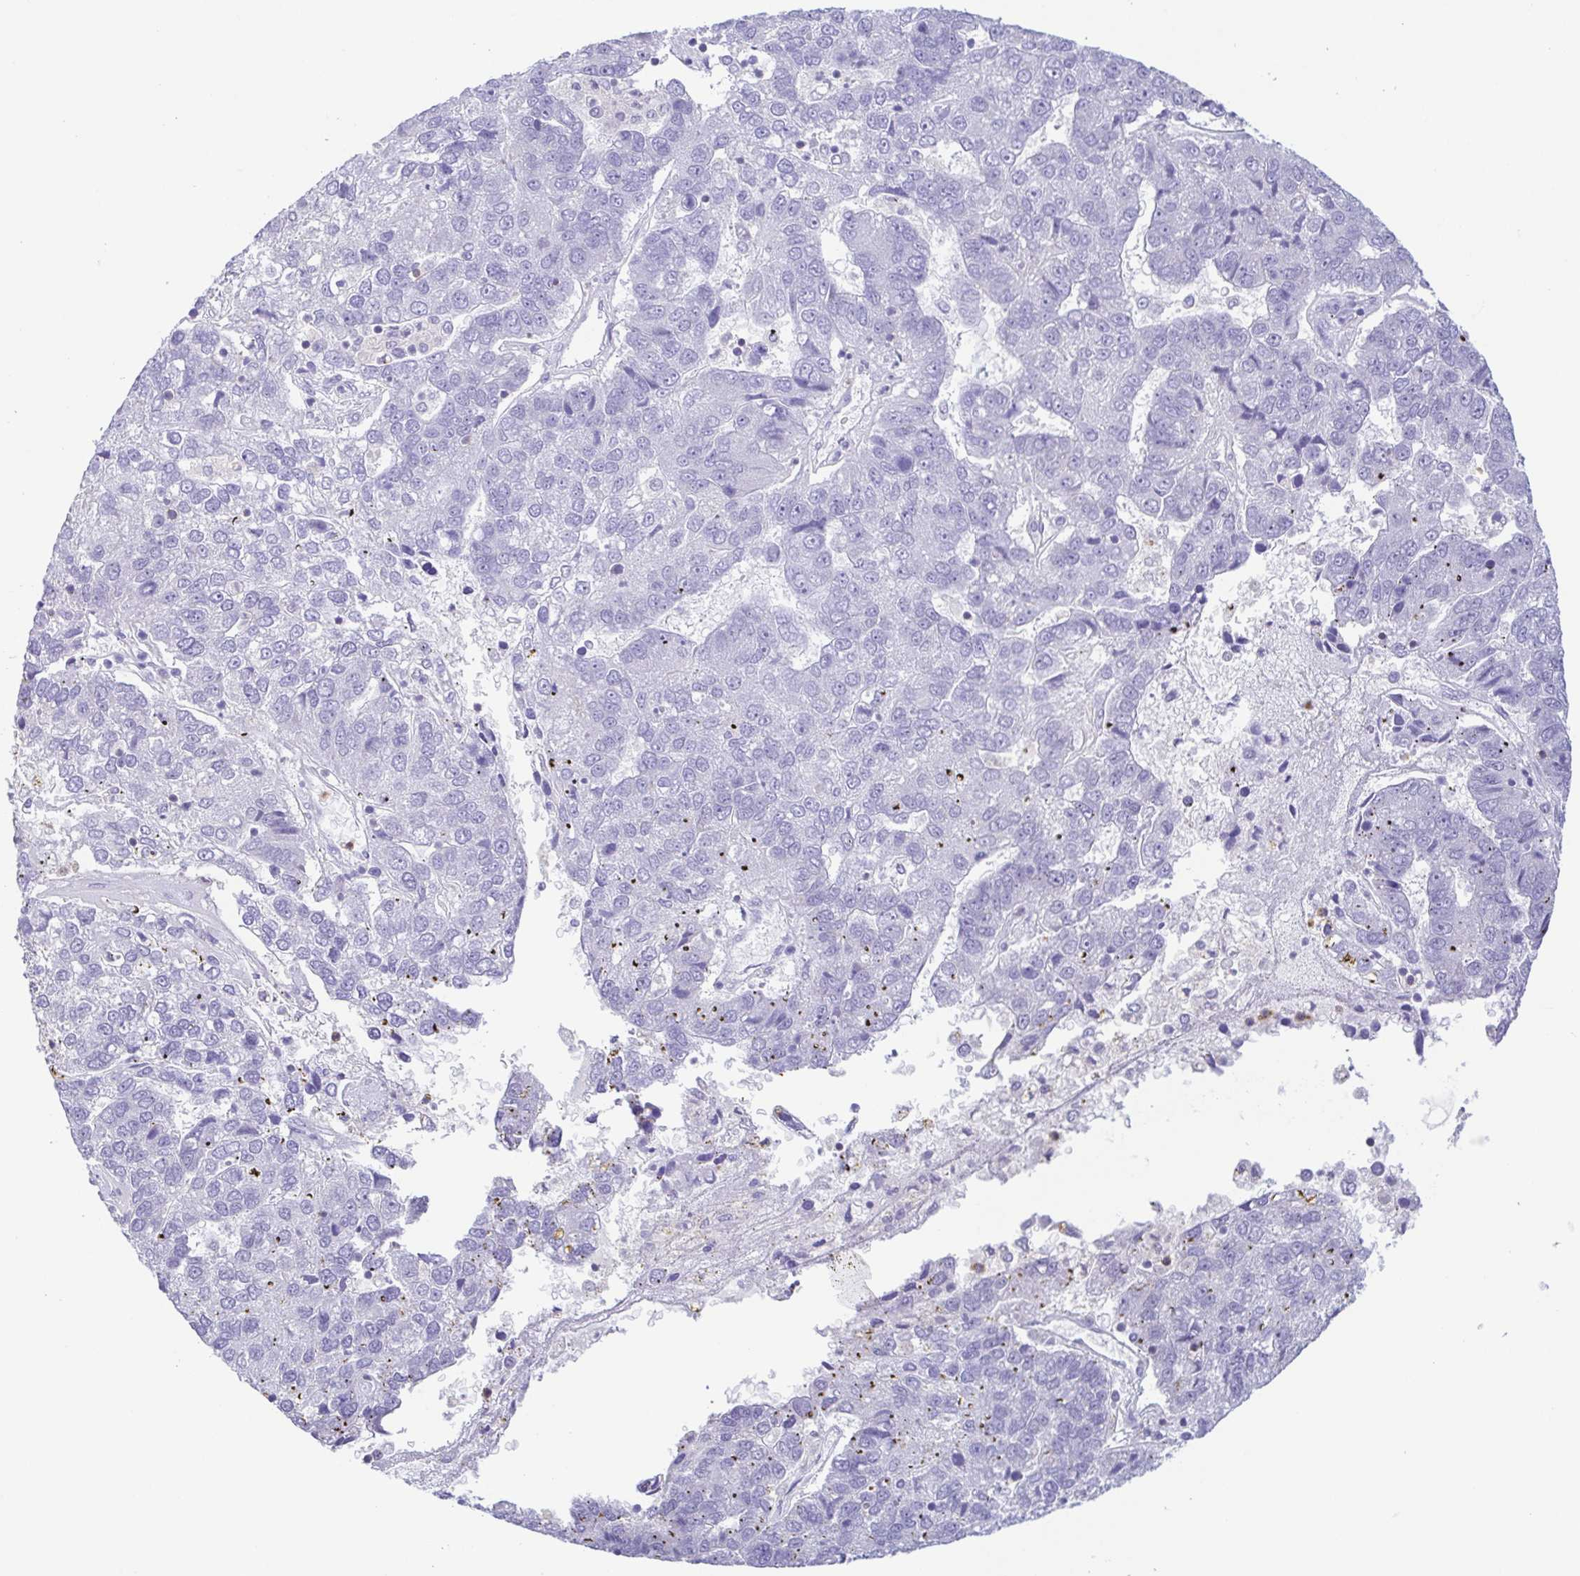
{"staining": {"intensity": "negative", "quantity": "none", "location": "none"}, "tissue": "pancreatic cancer", "cell_type": "Tumor cells", "image_type": "cancer", "snomed": [{"axis": "morphology", "description": "Adenocarcinoma, NOS"}, {"axis": "topography", "description": "Pancreas"}], "caption": "A photomicrograph of pancreatic cancer stained for a protein displays no brown staining in tumor cells.", "gene": "PGLYRP1", "patient": {"sex": "female", "age": 61}}